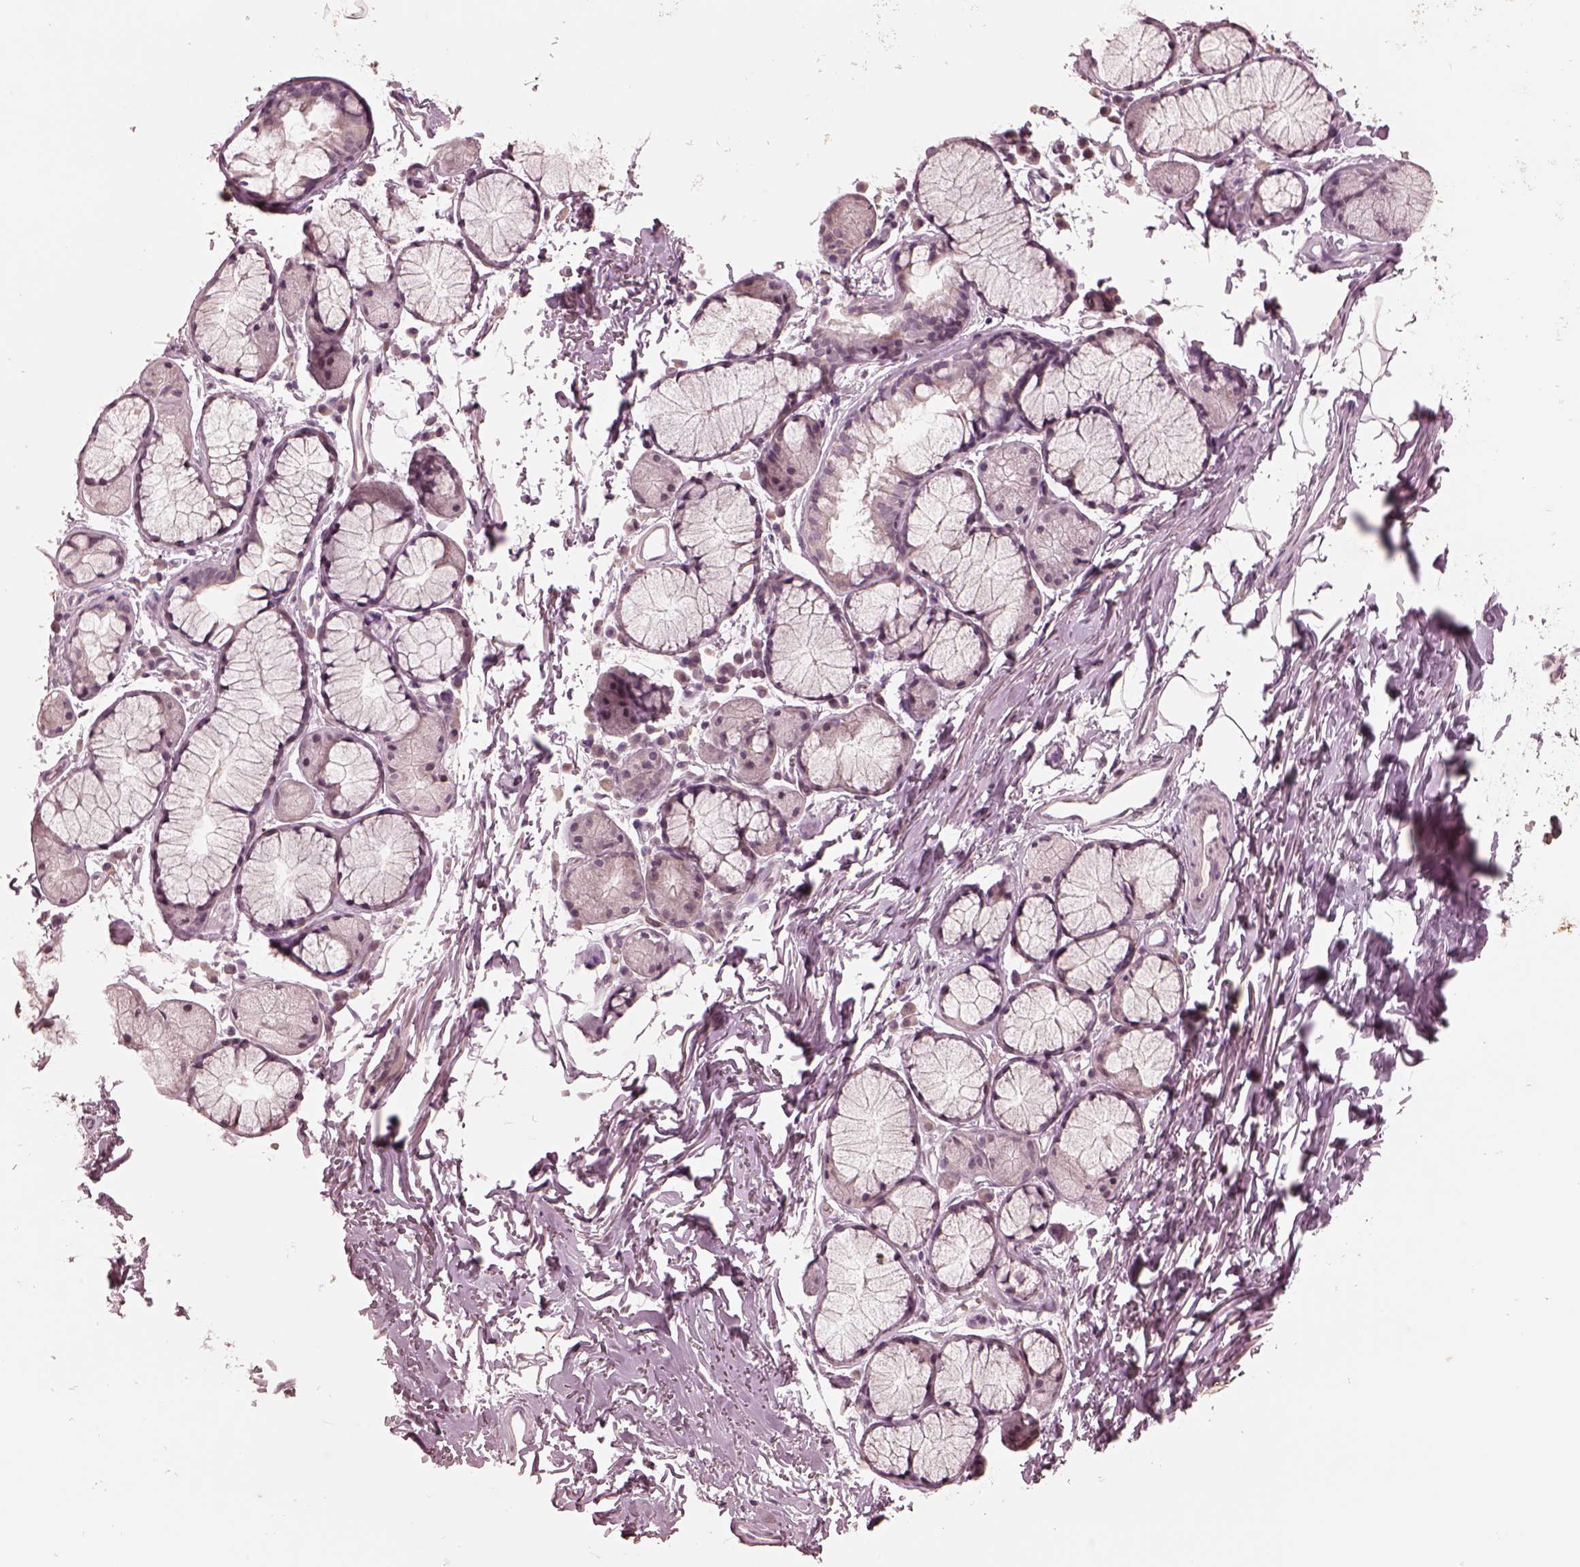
{"staining": {"intensity": "negative", "quantity": "none", "location": "none"}, "tissue": "adipose tissue", "cell_type": "Adipocytes", "image_type": "normal", "snomed": [{"axis": "morphology", "description": "Normal tissue, NOS"}, {"axis": "topography", "description": "Cartilage tissue"}, {"axis": "topography", "description": "Bronchus"}], "caption": "This is an IHC micrograph of normal human adipose tissue. There is no positivity in adipocytes.", "gene": "RGS7", "patient": {"sex": "female", "age": 79}}